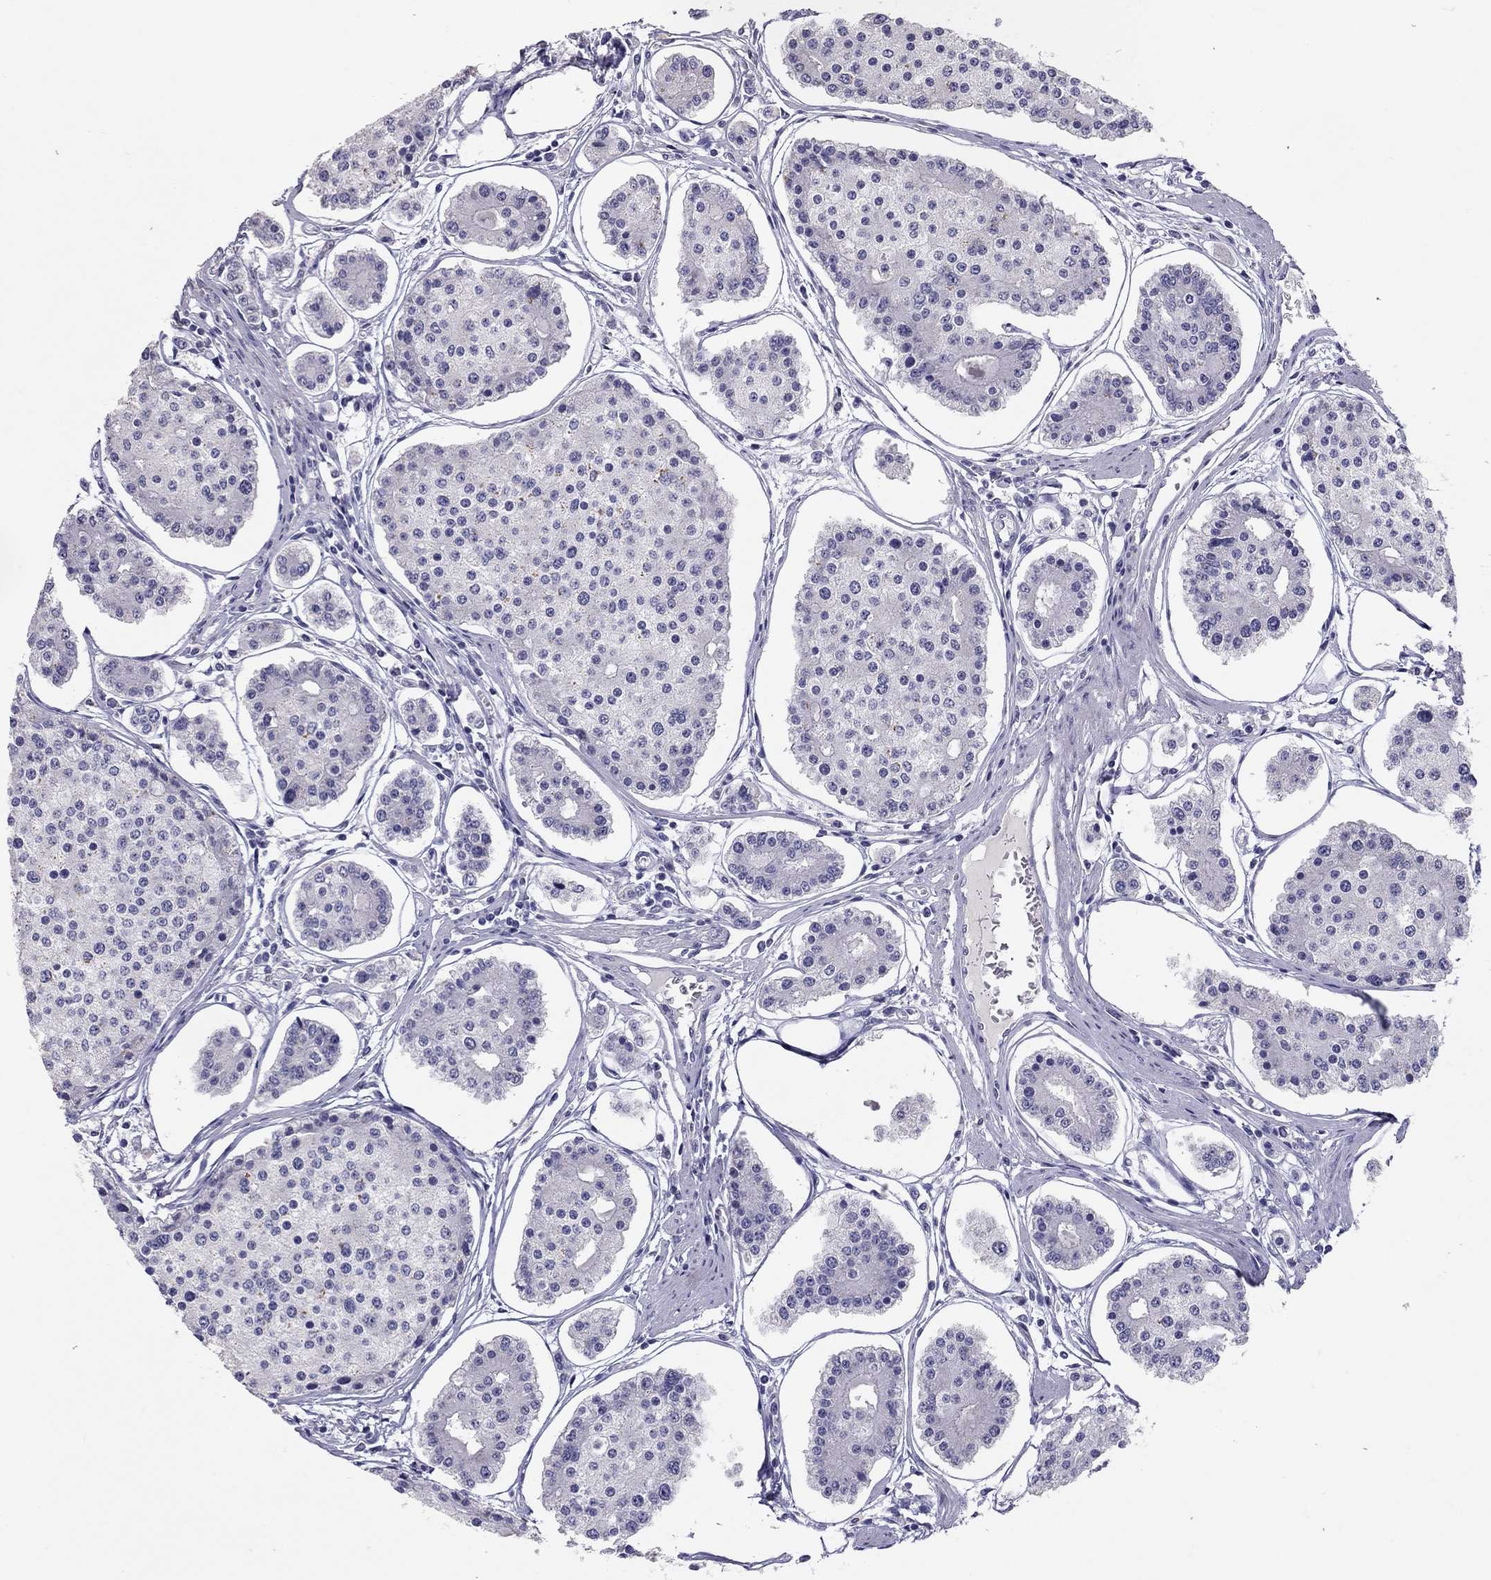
{"staining": {"intensity": "negative", "quantity": "none", "location": "none"}, "tissue": "carcinoid", "cell_type": "Tumor cells", "image_type": "cancer", "snomed": [{"axis": "morphology", "description": "Carcinoid, malignant, NOS"}, {"axis": "topography", "description": "Small intestine"}], "caption": "Immunohistochemistry photomicrograph of human carcinoid stained for a protein (brown), which reveals no expression in tumor cells.", "gene": "PSMB11", "patient": {"sex": "female", "age": 65}}